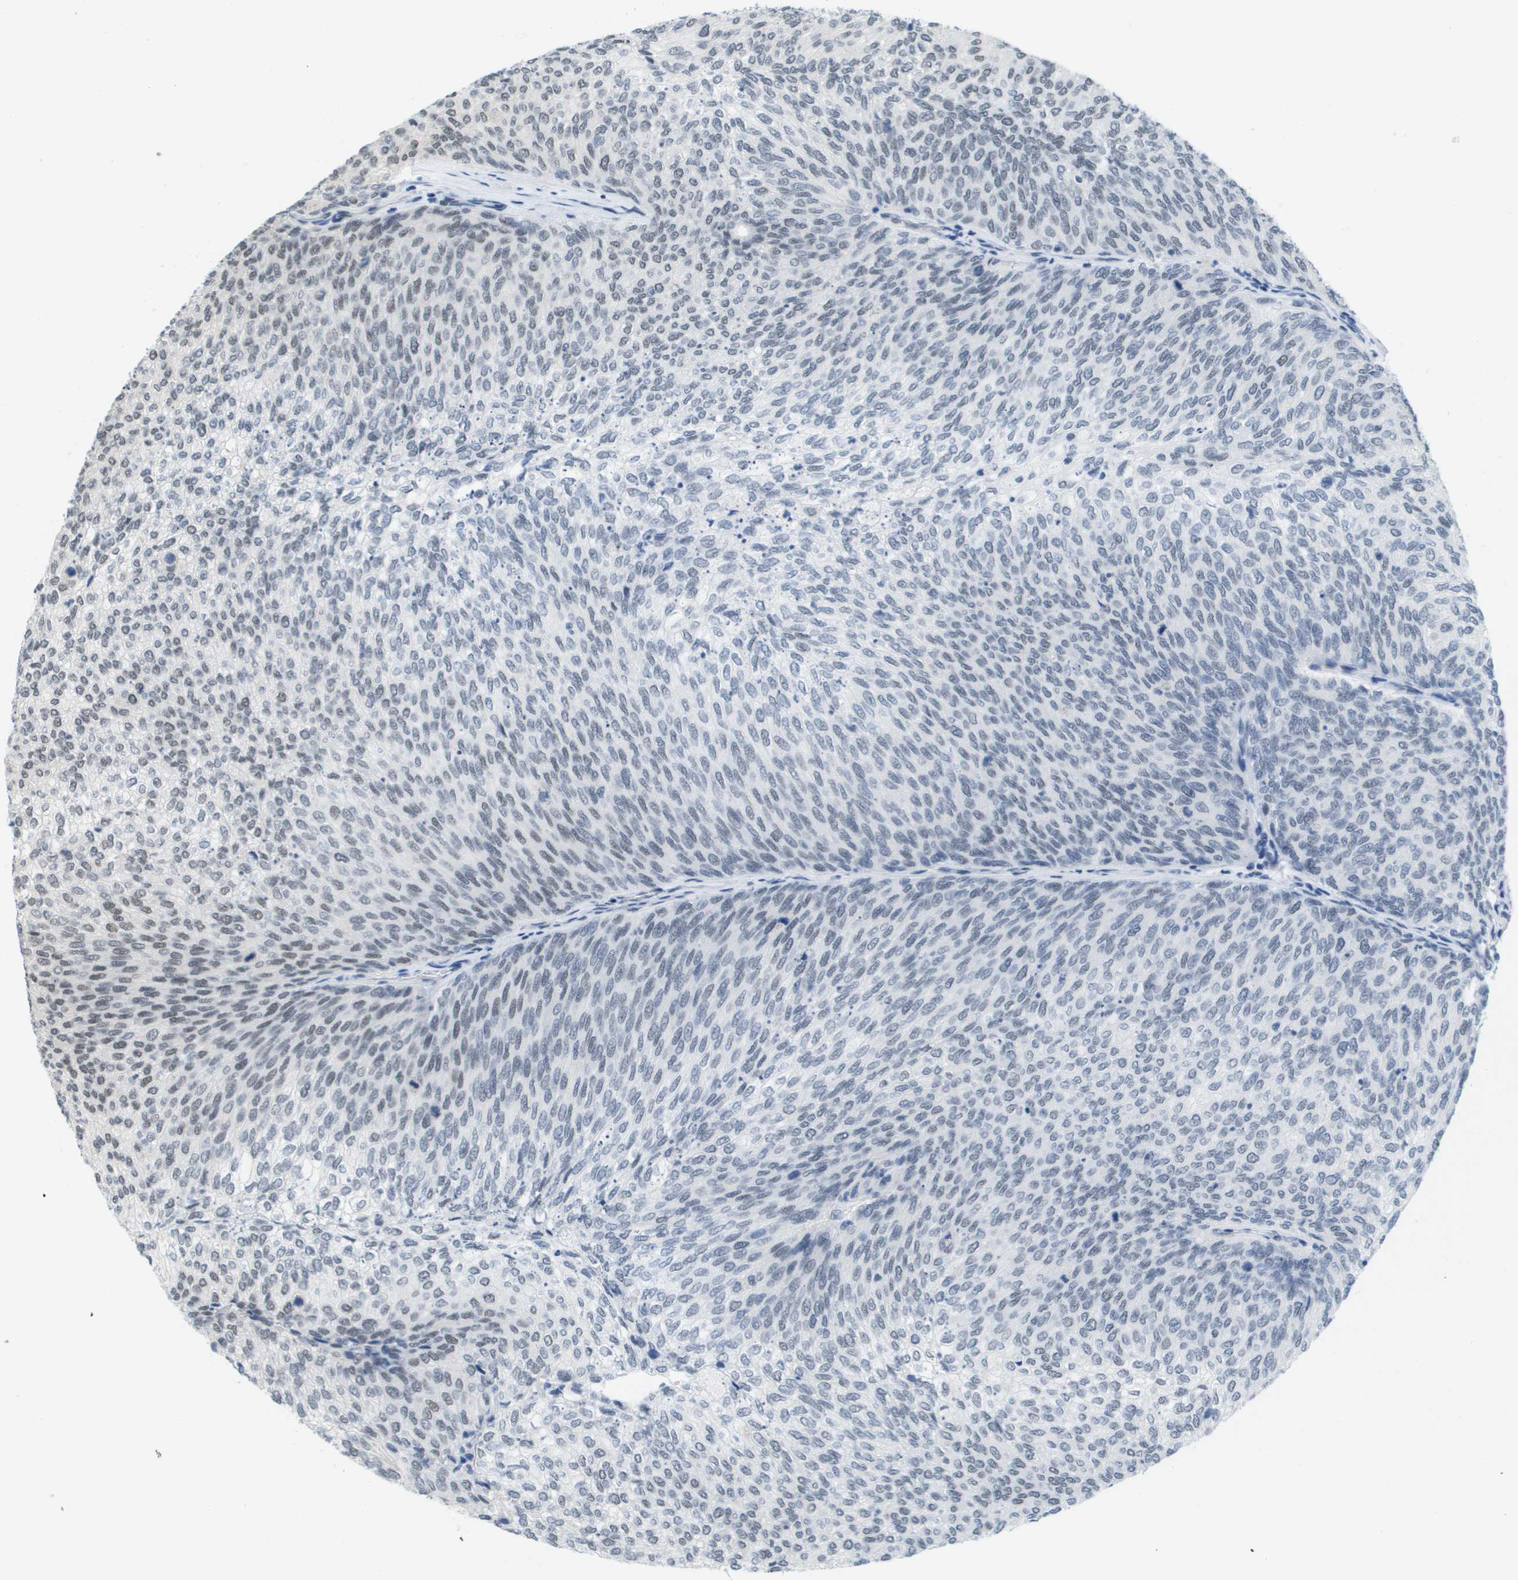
{"staining": {"intensity": "negative", "quantity": "none", "location": "none"}, "tissue": "urothelial cancer", "cell_type": "Tumor cells", "image_type": "cancer", "snomed": [{"axis": "morphology", "description": "Urothelial carcinoma, Low grade"}, {"axis": "topography", "description": "Urinary bladder"}], "caption": "Immunohistochemistry image of human urothelial carcinoma (low-grade) stained for a protein (brown), which demonstrates no positivity in tumor cells.", "gene": "ISY1", "patient": {"sex": "female", "age": 79}}